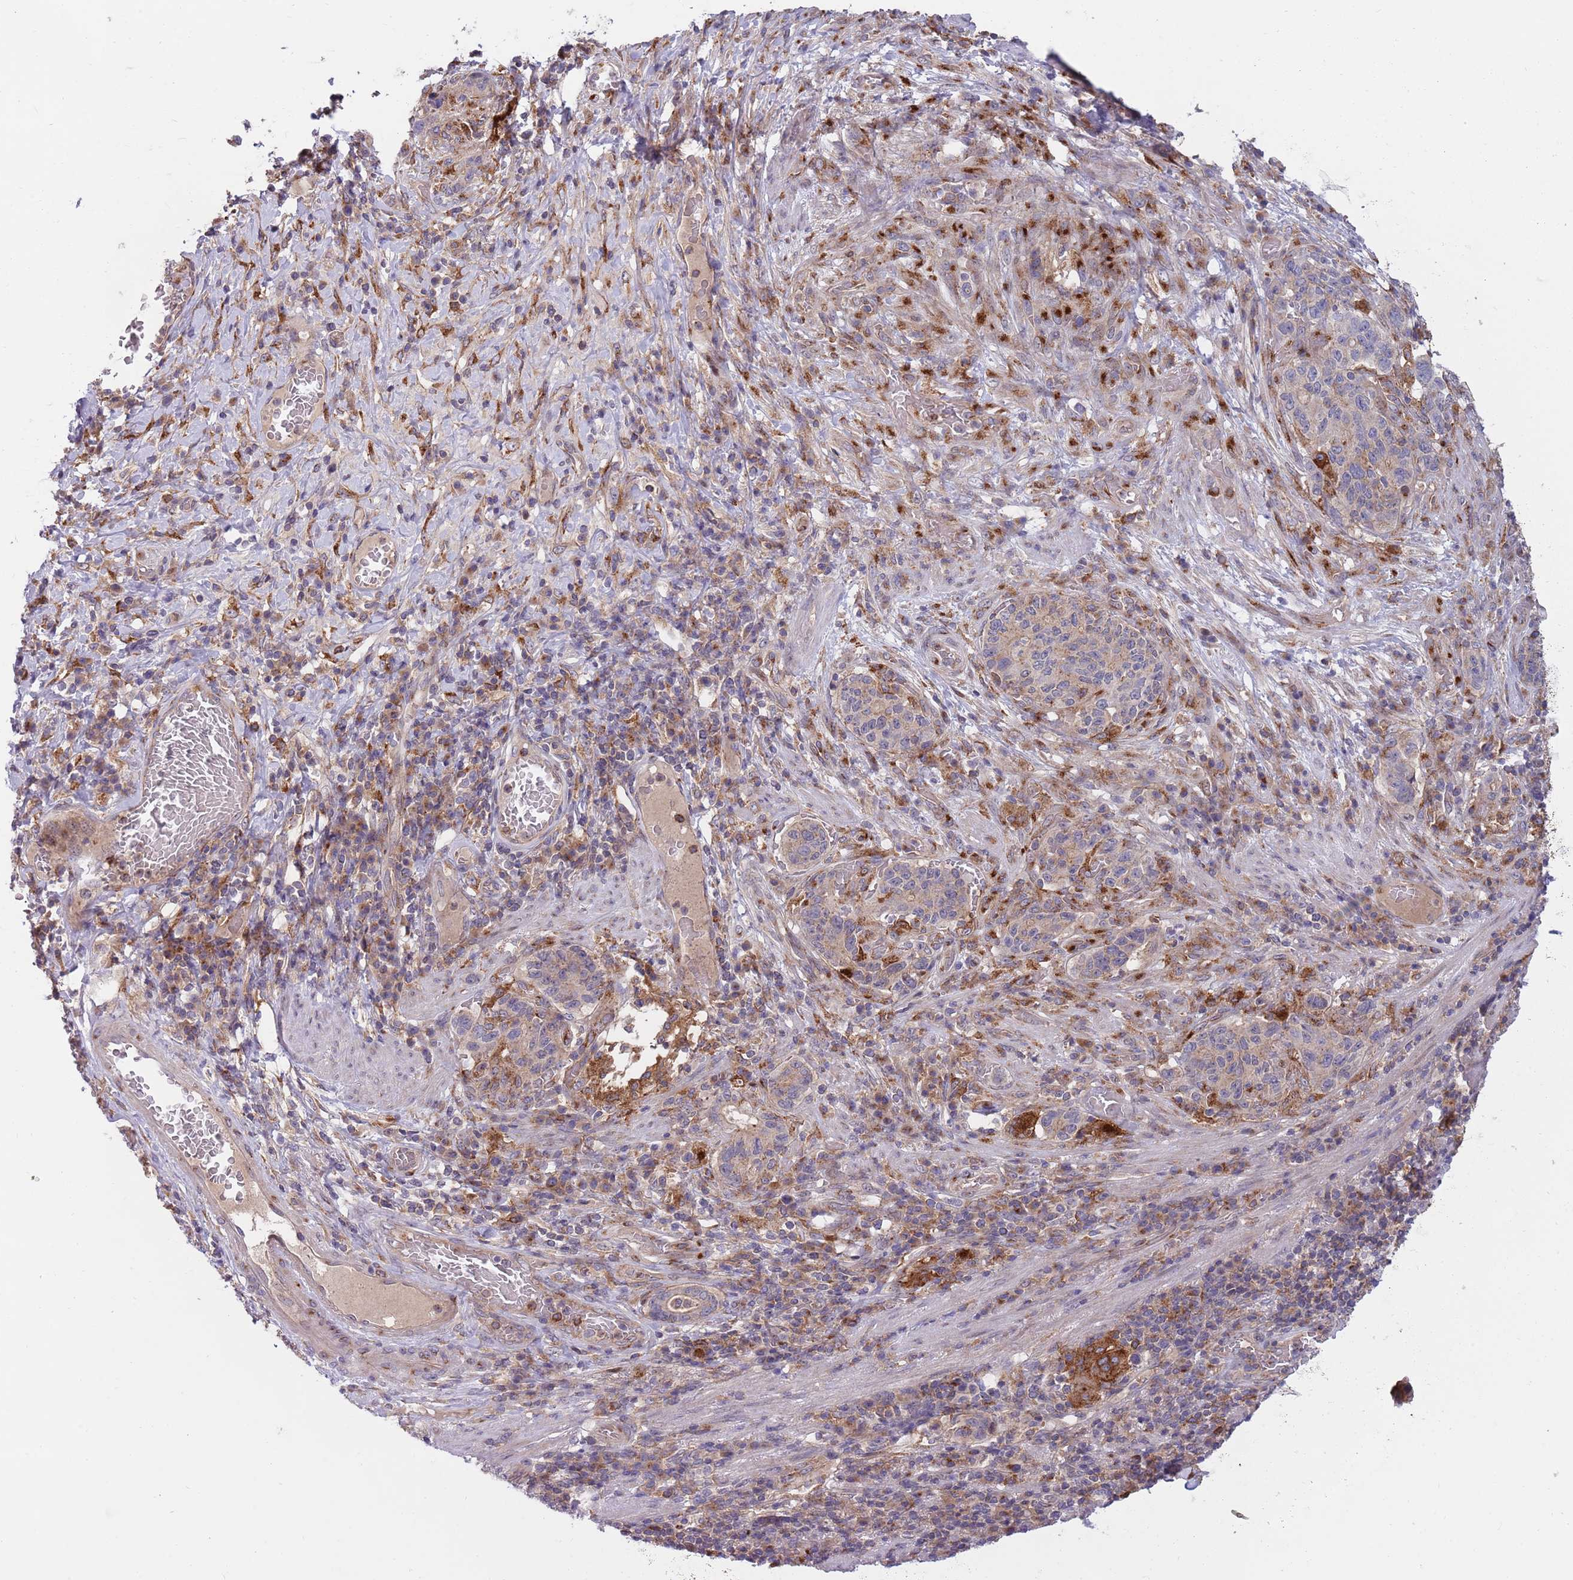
{"staining": {"intensity": "weak", "quantity": "<25%", "location": "cytoplasmic/membranous"}, "tissue": "stomach cancer", "cell_type": "Tumor cells", "image_type": "cancer", "snomed": [{"axis": "morphology", "description": "Normal tissue, NOS"}, {"axis": "morphology", "description": "Adenocarcinoma, NOS"}, {"axis": "topography", "description": "Stomach"}], "caption": "A high-resolution micrograph shows IHC staining of stomach cancer (adenocarcinoma), which exhibits no significant expression in tumor cells.", "gene": "BTBD7", "patient": {"sex": "female", "age": 64}}